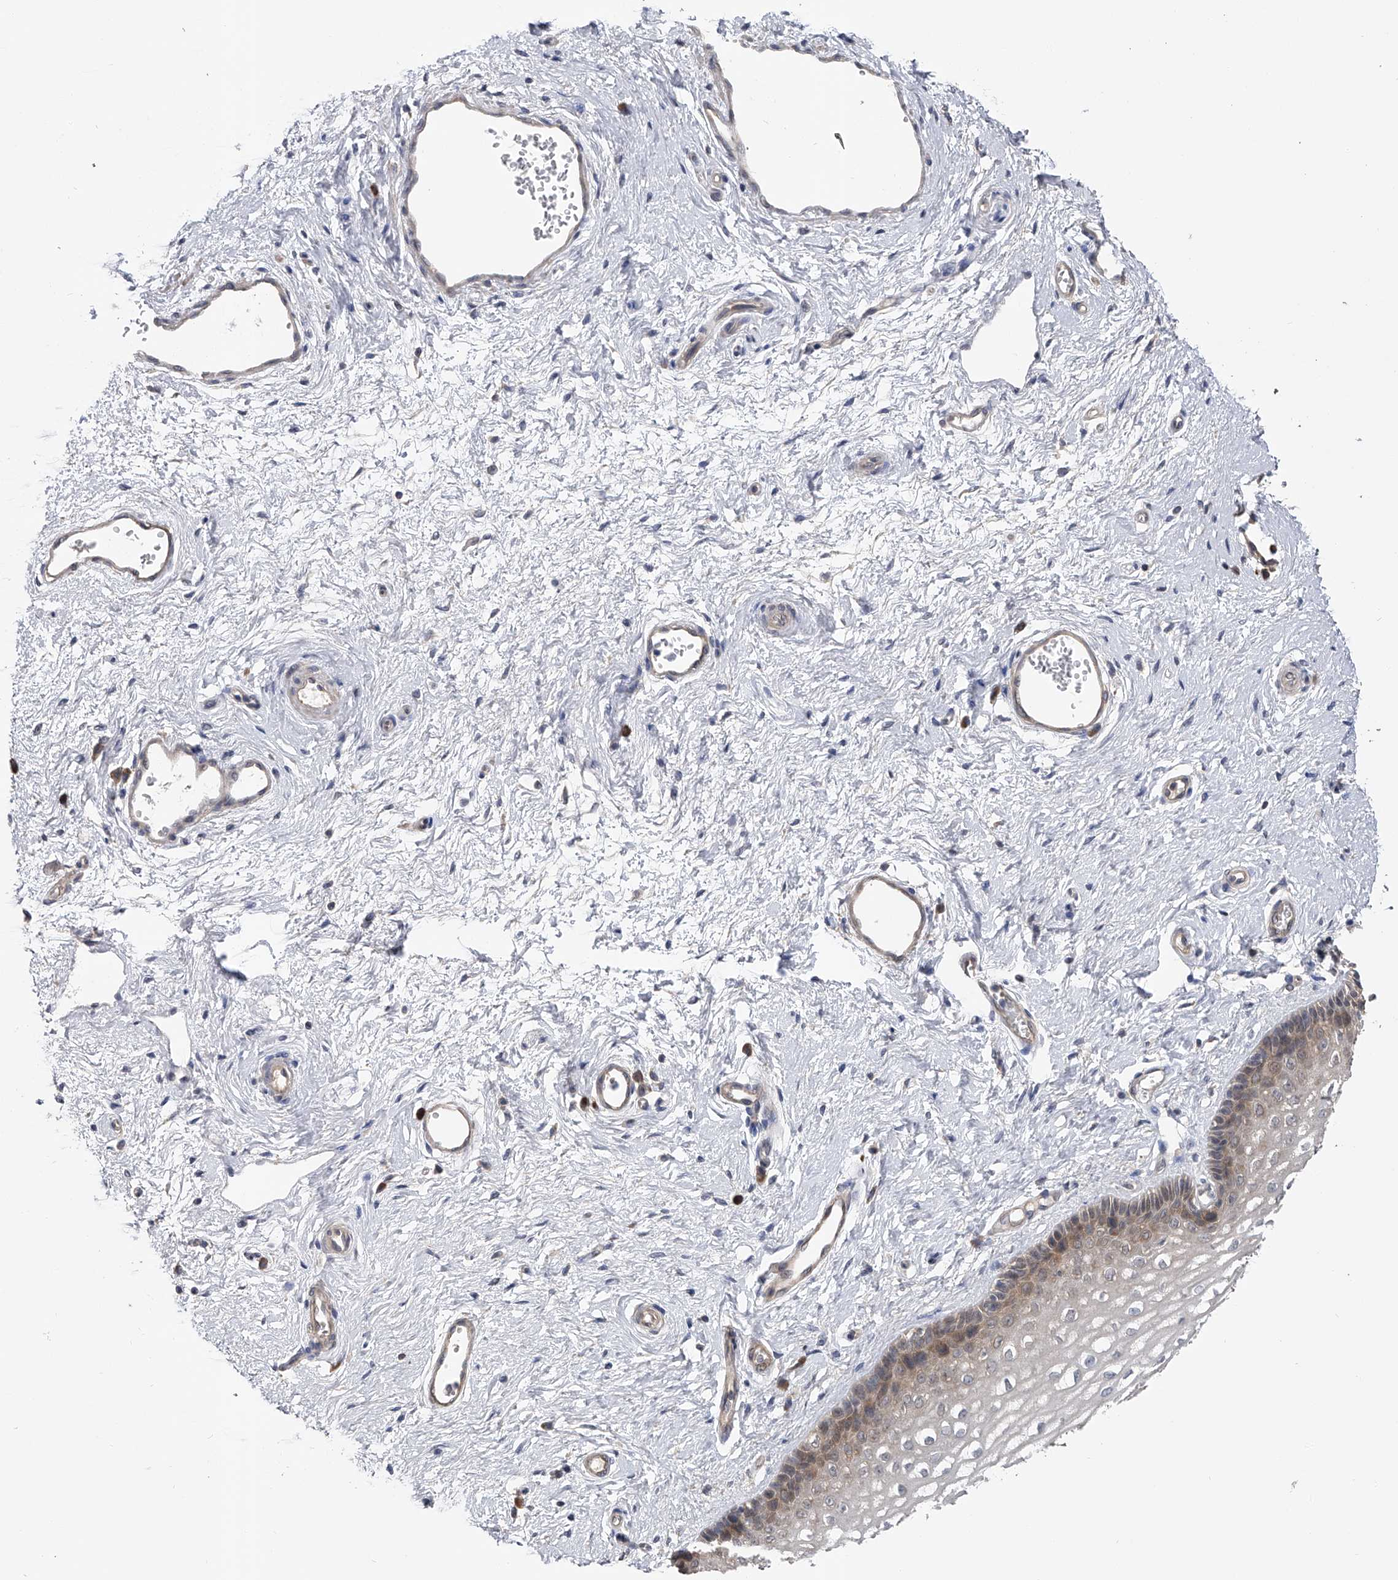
{"staining": {"intensity": "weak", "quantity": "<25%", "location": "cytoplasmic/membranous"}, "tissue": "vagina", "cell_type": "Squamous epithelial cells", "image_type": "normal", "snomed": [{"axis": "morphology", "description": "Normal tissue, NOS"}, {"axis": "topography", "description": "Vagina"}], "caption": "This is an IHC photomicrograph of normal human vagina. There is no expression in squamous epithelial cells.", "gene": "CFAP298", "patient": {"sex": "female", "age": 46}}